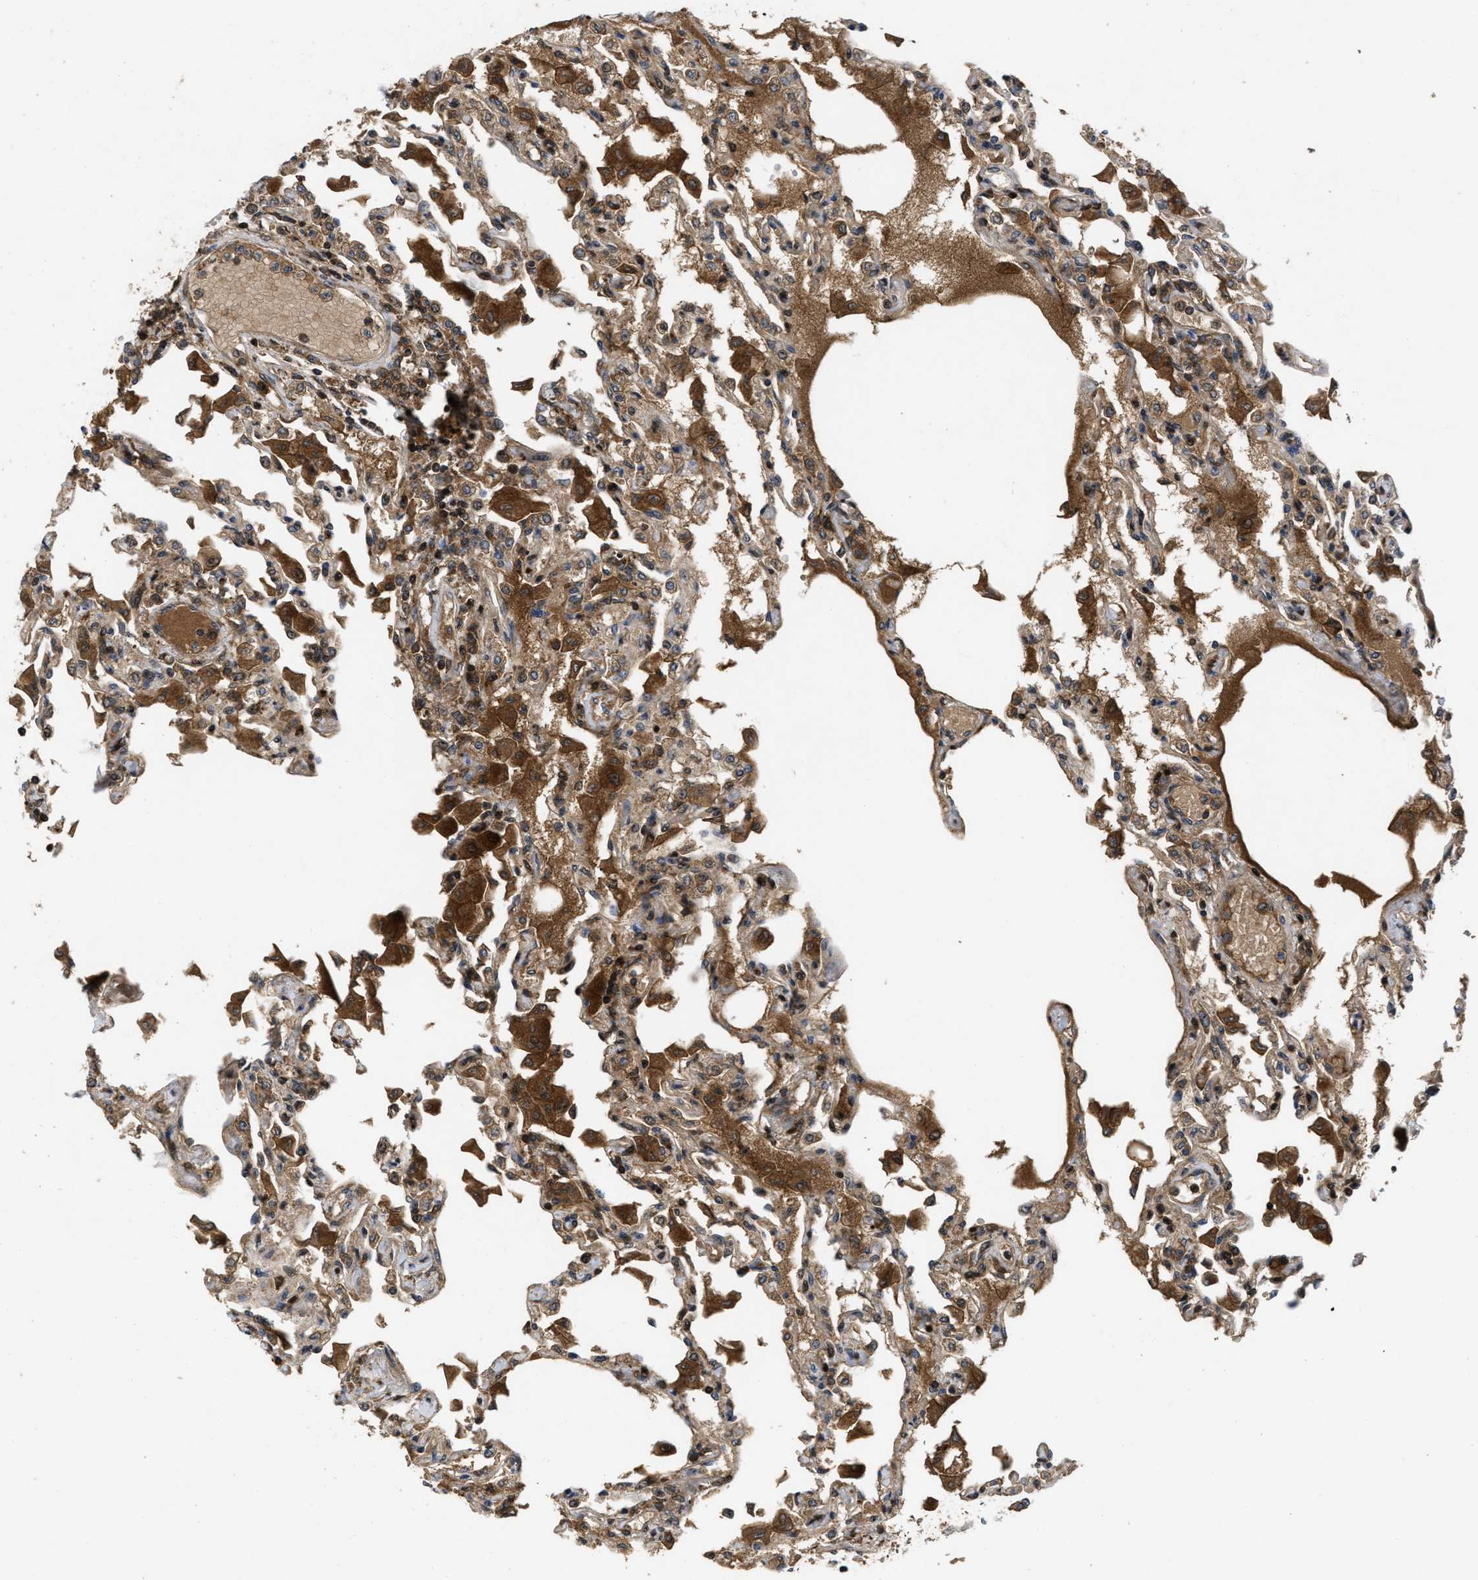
{"staining": {"intensity": "moderate", "quantity": "25%-75%", "location": "cytoplasmic/membranous,nuclear"}, "tissue": "lung", "cell_type": "Alveolar cells", "image_type": "normal", "snomed": [{"axis": "morphology", "description": "Normal tissue, NOS"}, {"axis": "topography", "description": "Bronchus"}, {"axis": "topography", "description": "Lung"}], "caption": "Human lung stained for a protein (brown) demonstrates moderate cytoplasmic/membranous,nuclear positive staining in about 25%-75% of alveolar cells.", "gene": "CBR3", "patient": {"sex": "female", "age": 49}}